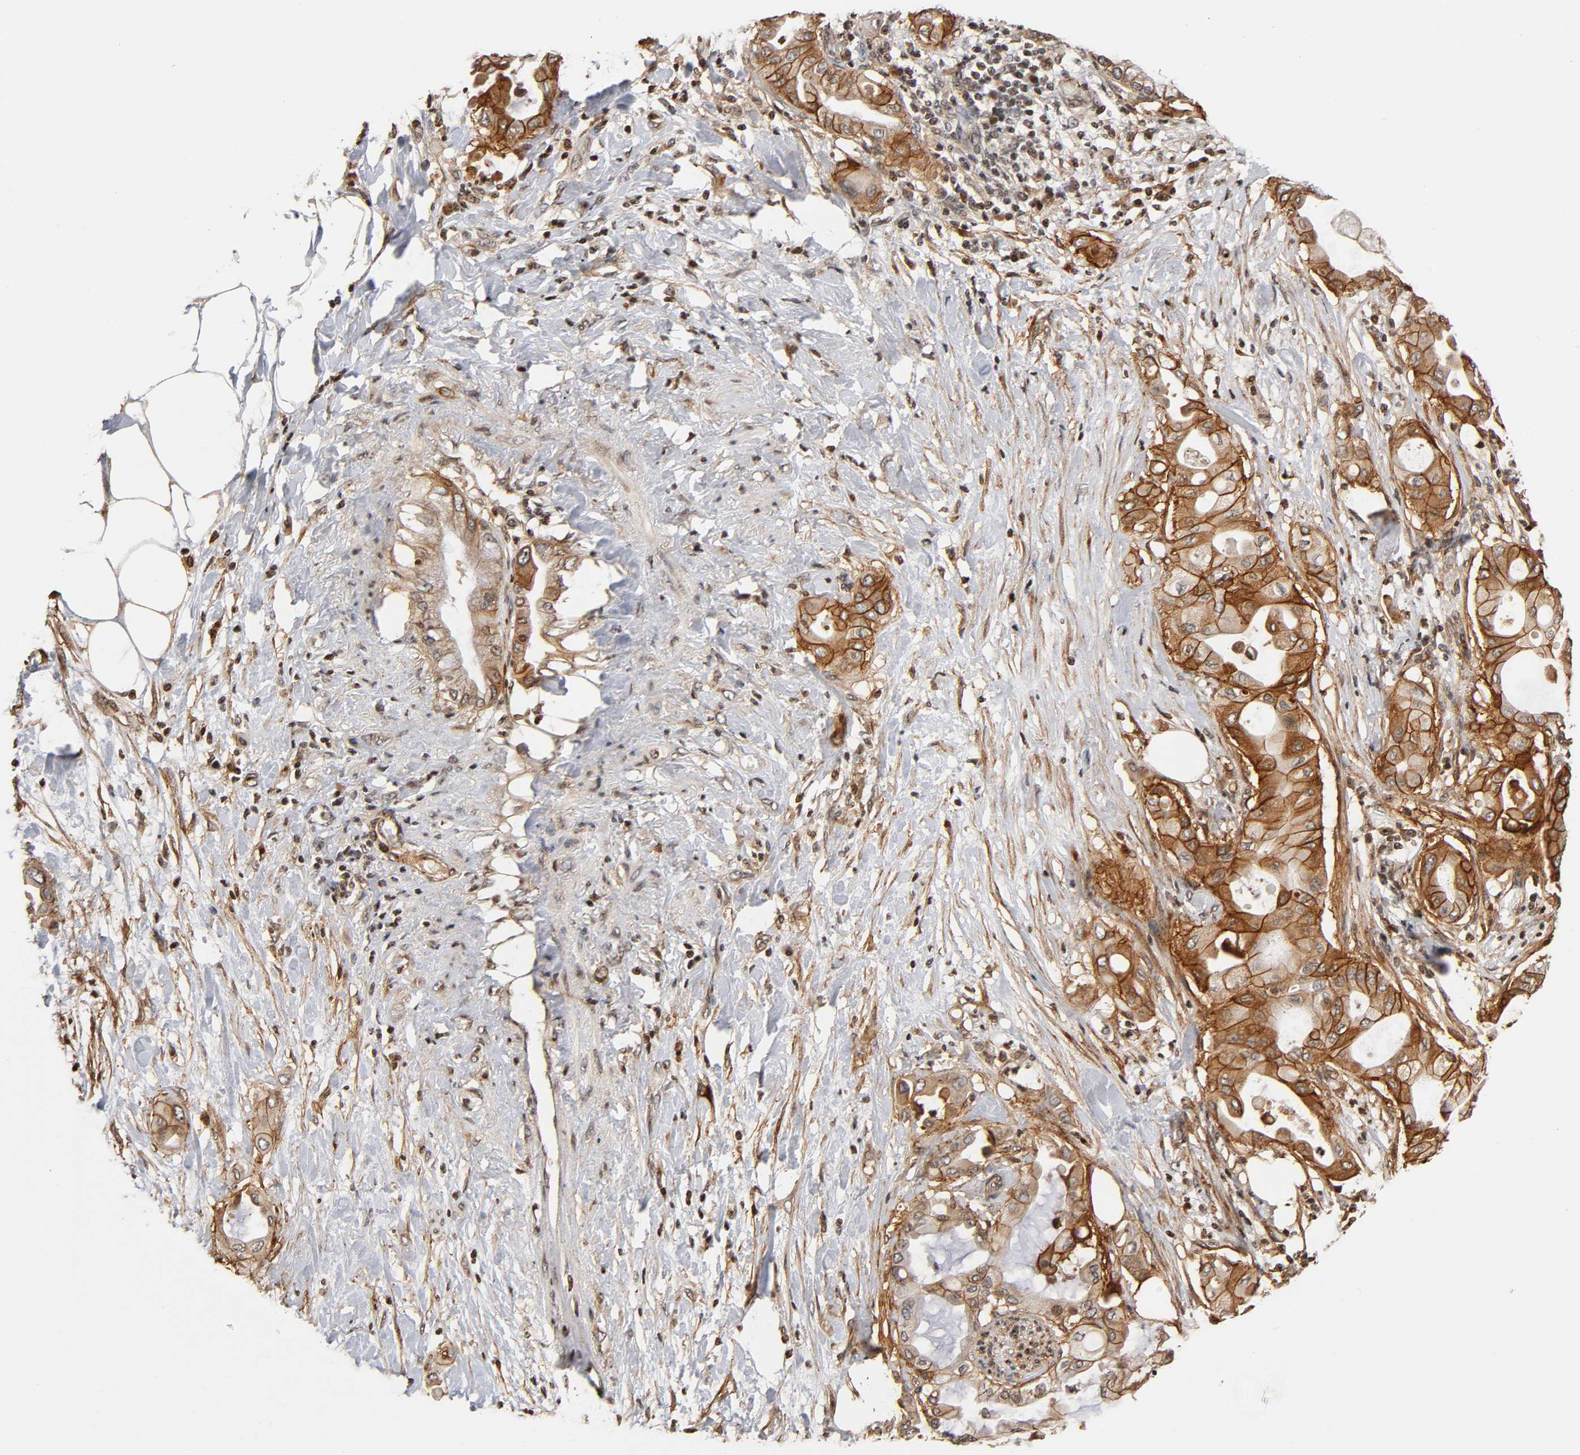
{"staining": {"intensity": "strong", "quantity": ">75%", "location": "cytoplasmic/membranous"}, "tissue": "pancreatic cancer", "cell_type": "Tumor cells", "image_type": "cancer", "snomed": [{"axis": "morphology", "description": "Adenocarcinoma, NOS"}, {"axis": "morphology", "description": "Adenocarcinoma, metastatic, NOS"}, {"axis": "topography", "description": "Lymph node"}, {"axis": "topography", "description": "Pancreas"}, {"axis": "topography", "description": "Duodenum"}], "caption": "IHC (DAB (3,3'-diaminobenzidine)) staining of pancreatic metastatic adenocarcinoma exhibits strong cytoplasmic/membranous protein staining in approximately >75% of tumor cells.", "gene": "ITGAV", "patient": {"sex": "female", "age": 64}}